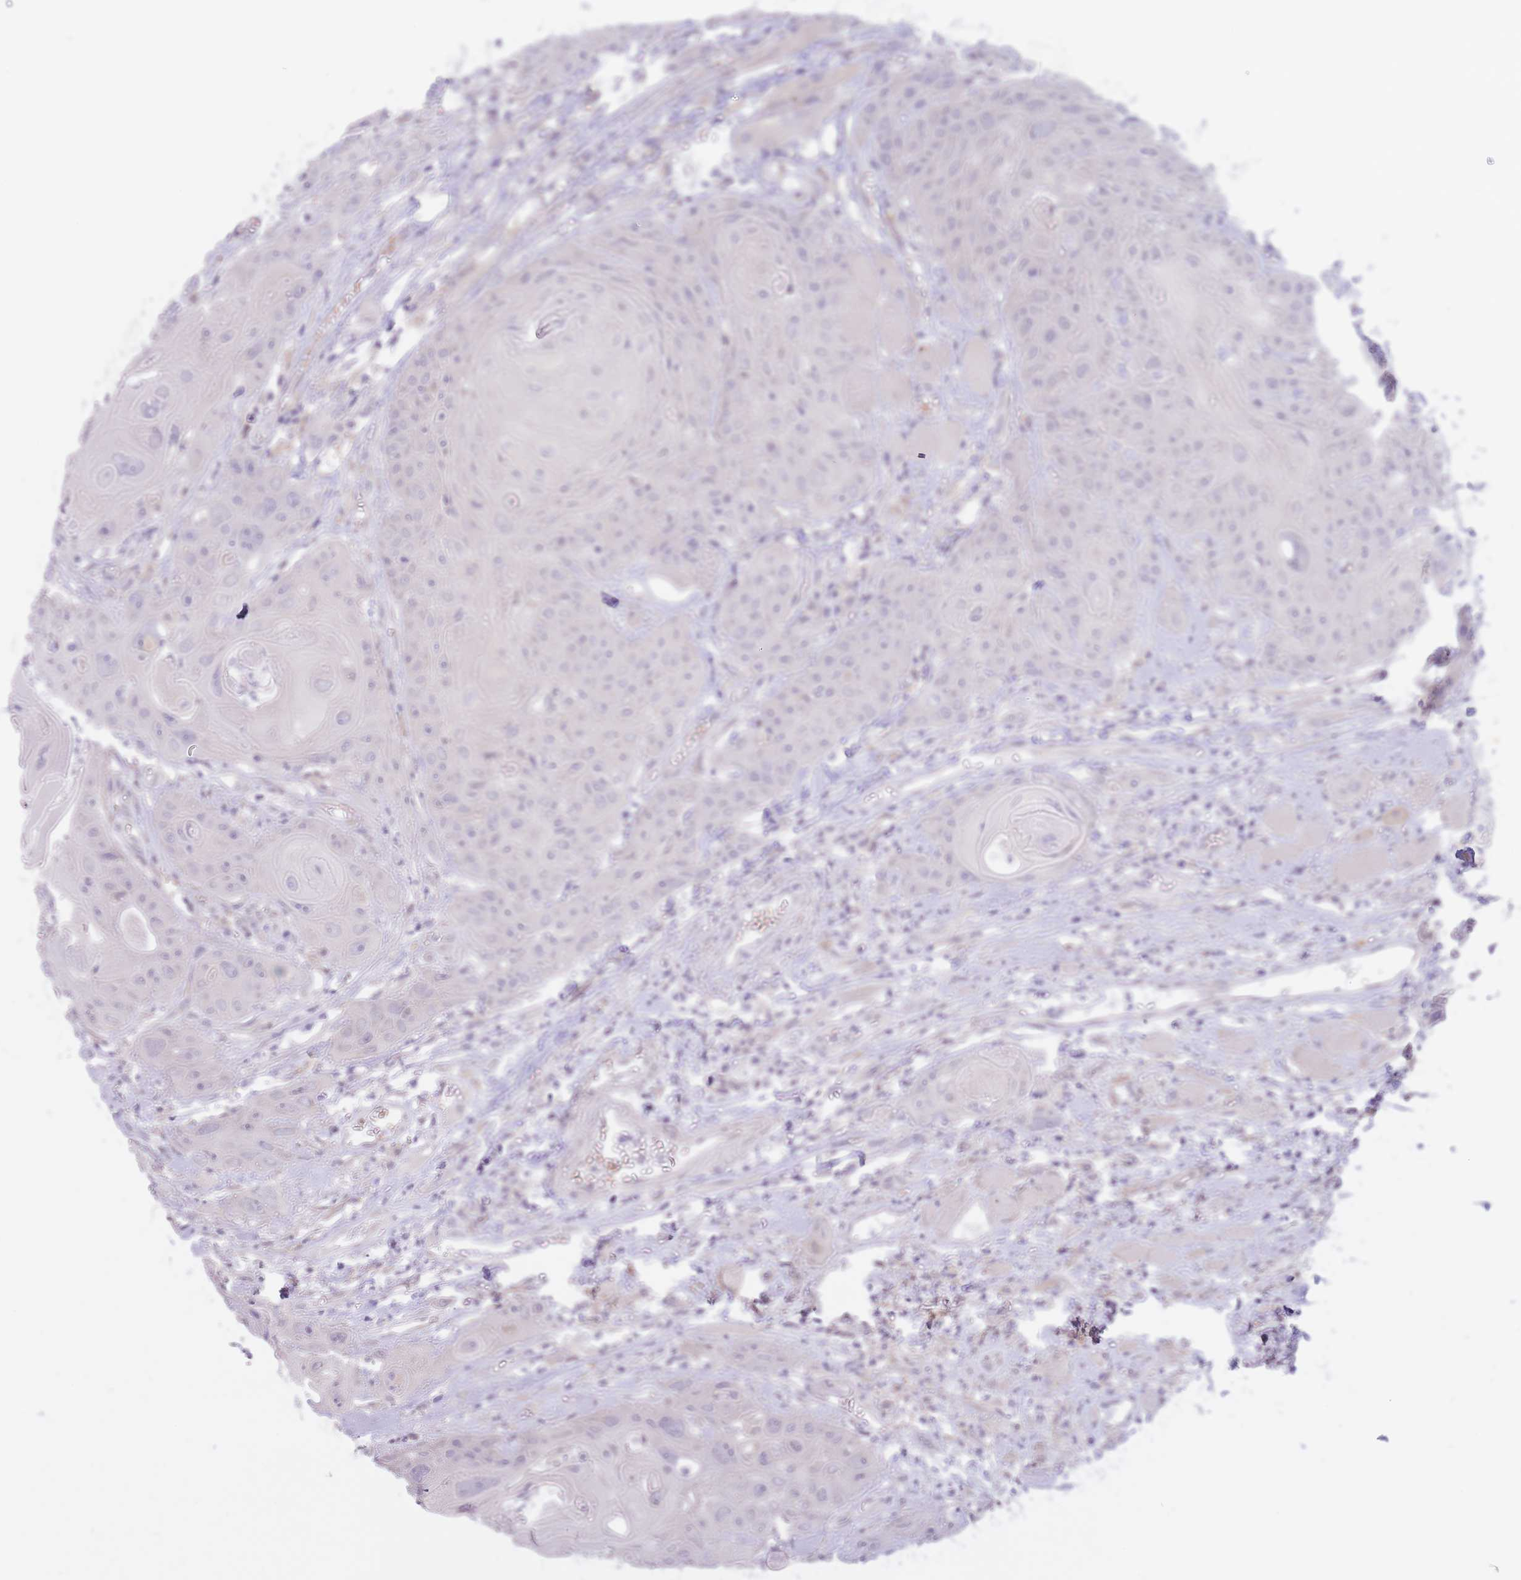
{"staining": {"intensity": "negative", "quantity": "none", "location": "none"}, "tissue": "head and neck cancer", "cell_type": "Tumor cells", "image_type": "cancer", "snomed": [{"axis": "morphology", "description": "Squamous cell carcinoma, NOS"}, {"axis": "topography", "description": "Head-Neck"}], "caption": "Protein analysis of squamous cell carcinoma (head and neck) shows no significant positivity in tumor cells.", "gene": "ARPIN", "patient": {"sex": "female", "age": 59}}